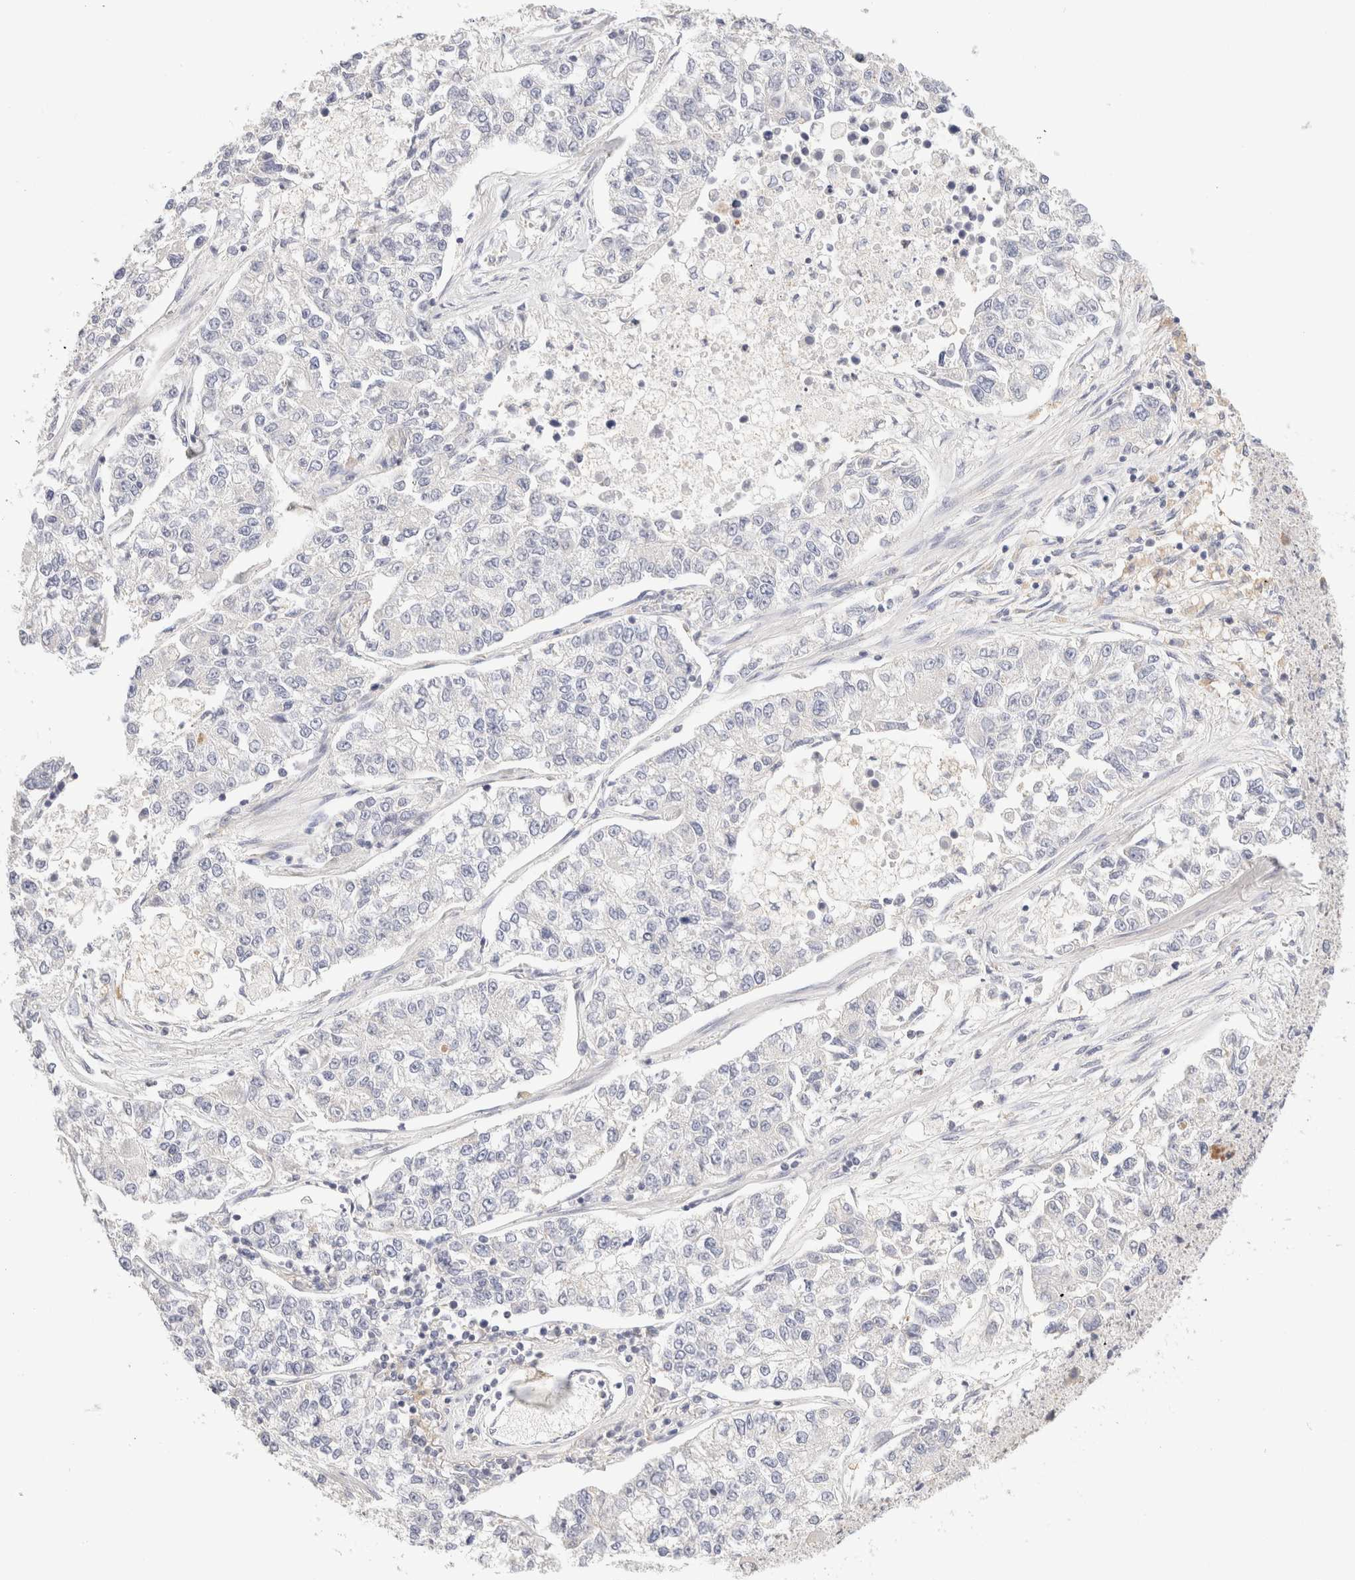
{"staining": {"intensity": "negative", "quantity": "none", "location": "none"}, "tissue": "lung cancer", "cell_type": "Tumor cells", "image_type": "cancer", "snomed": [{"axis": "morphology", "description": "Adenocarcinoma, NOS"}, {"axis": "topography", "description": "Lung"}], "caption": "Lung cancer stained for a protein using IHC reveals no expression tumor cells.", "gene": "SCGB2A2", "patient": {"sex": "male", "age": 49}}